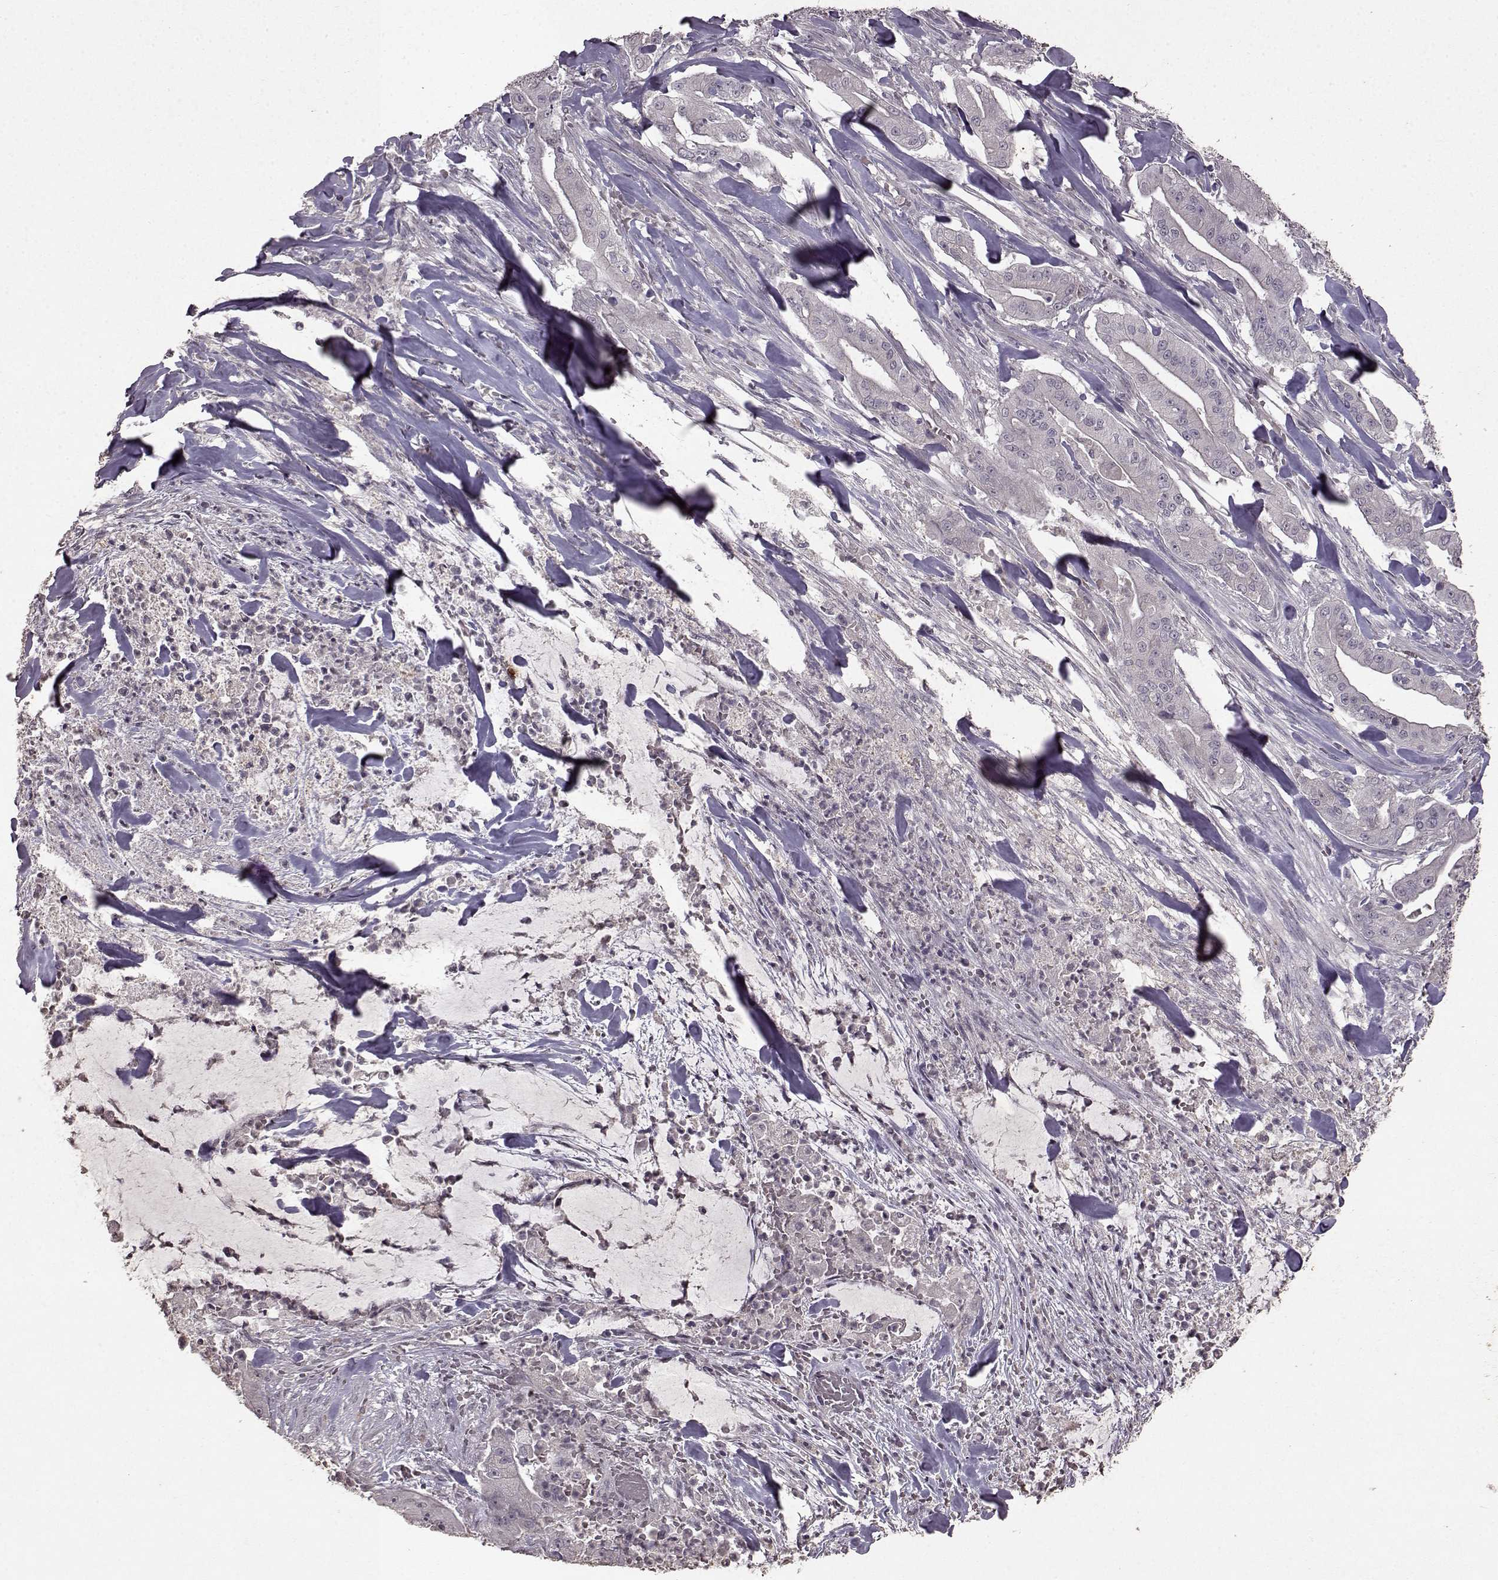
{"staining": {"intensity": "negative", "quantity": "none", "location": "none"}, "tissue": "pancreatic cancer", "cell_type": "Tumor cells", "image_type": "cancer", "snomed": [{"axis": "morphology", "description": "Normal tissue, NOS"}, {"axis": "morphology", "description": "Inflammation, NOS"}, {"axis": "morphology", "description": "Adenocarcinoma, NOS"}, {"axis": "topography", "description": "Pancreas"}], "caption": "This is an immunohistochemistry histopathology image of pancreatic cancer (adenocarcinoma). There is no positivity in tumor cells.", "gene": "LHB", "patient": {"sex": "male", "age": 57}}